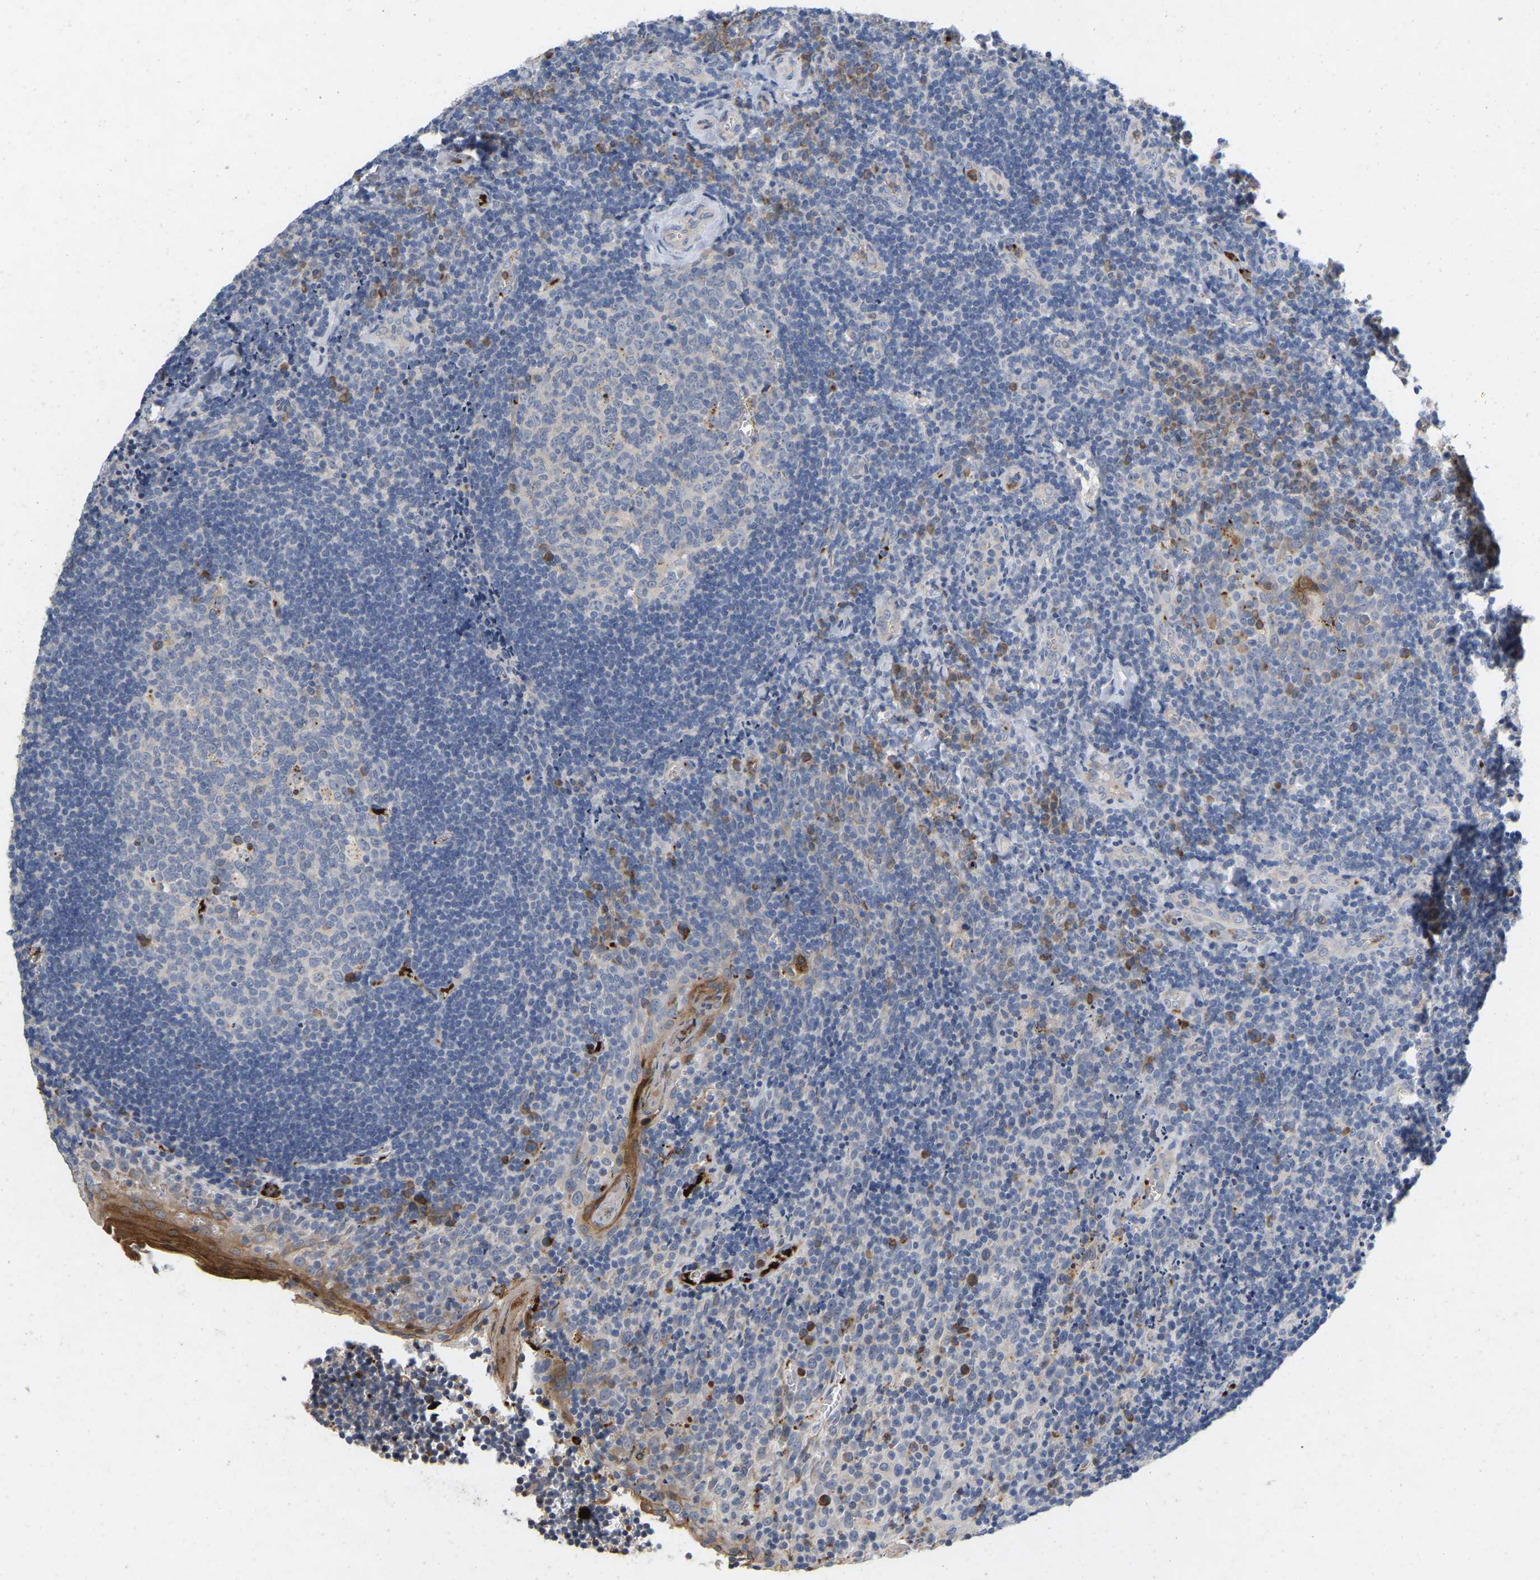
{"staining": {"intensity": "negative", "quantity": "none", "location": "none"}, "tissue": "tonsil", "cell_type": "Germinal center cells", "image_type": "normal", "snomed": [{"axis": "morphology", "description": "Normal tissue, NOS"}, {"axis": "morphology", "description": "Inflammation, NOS"}, {"axis": "topography", "description": "Tonsil"}], "caption": "Germinal center cells show no significant protein staining in normal tonsil. Nuclei are stained in blue.", "gene": "RHEB", "patient": {"sex": "female", "age": 31}}